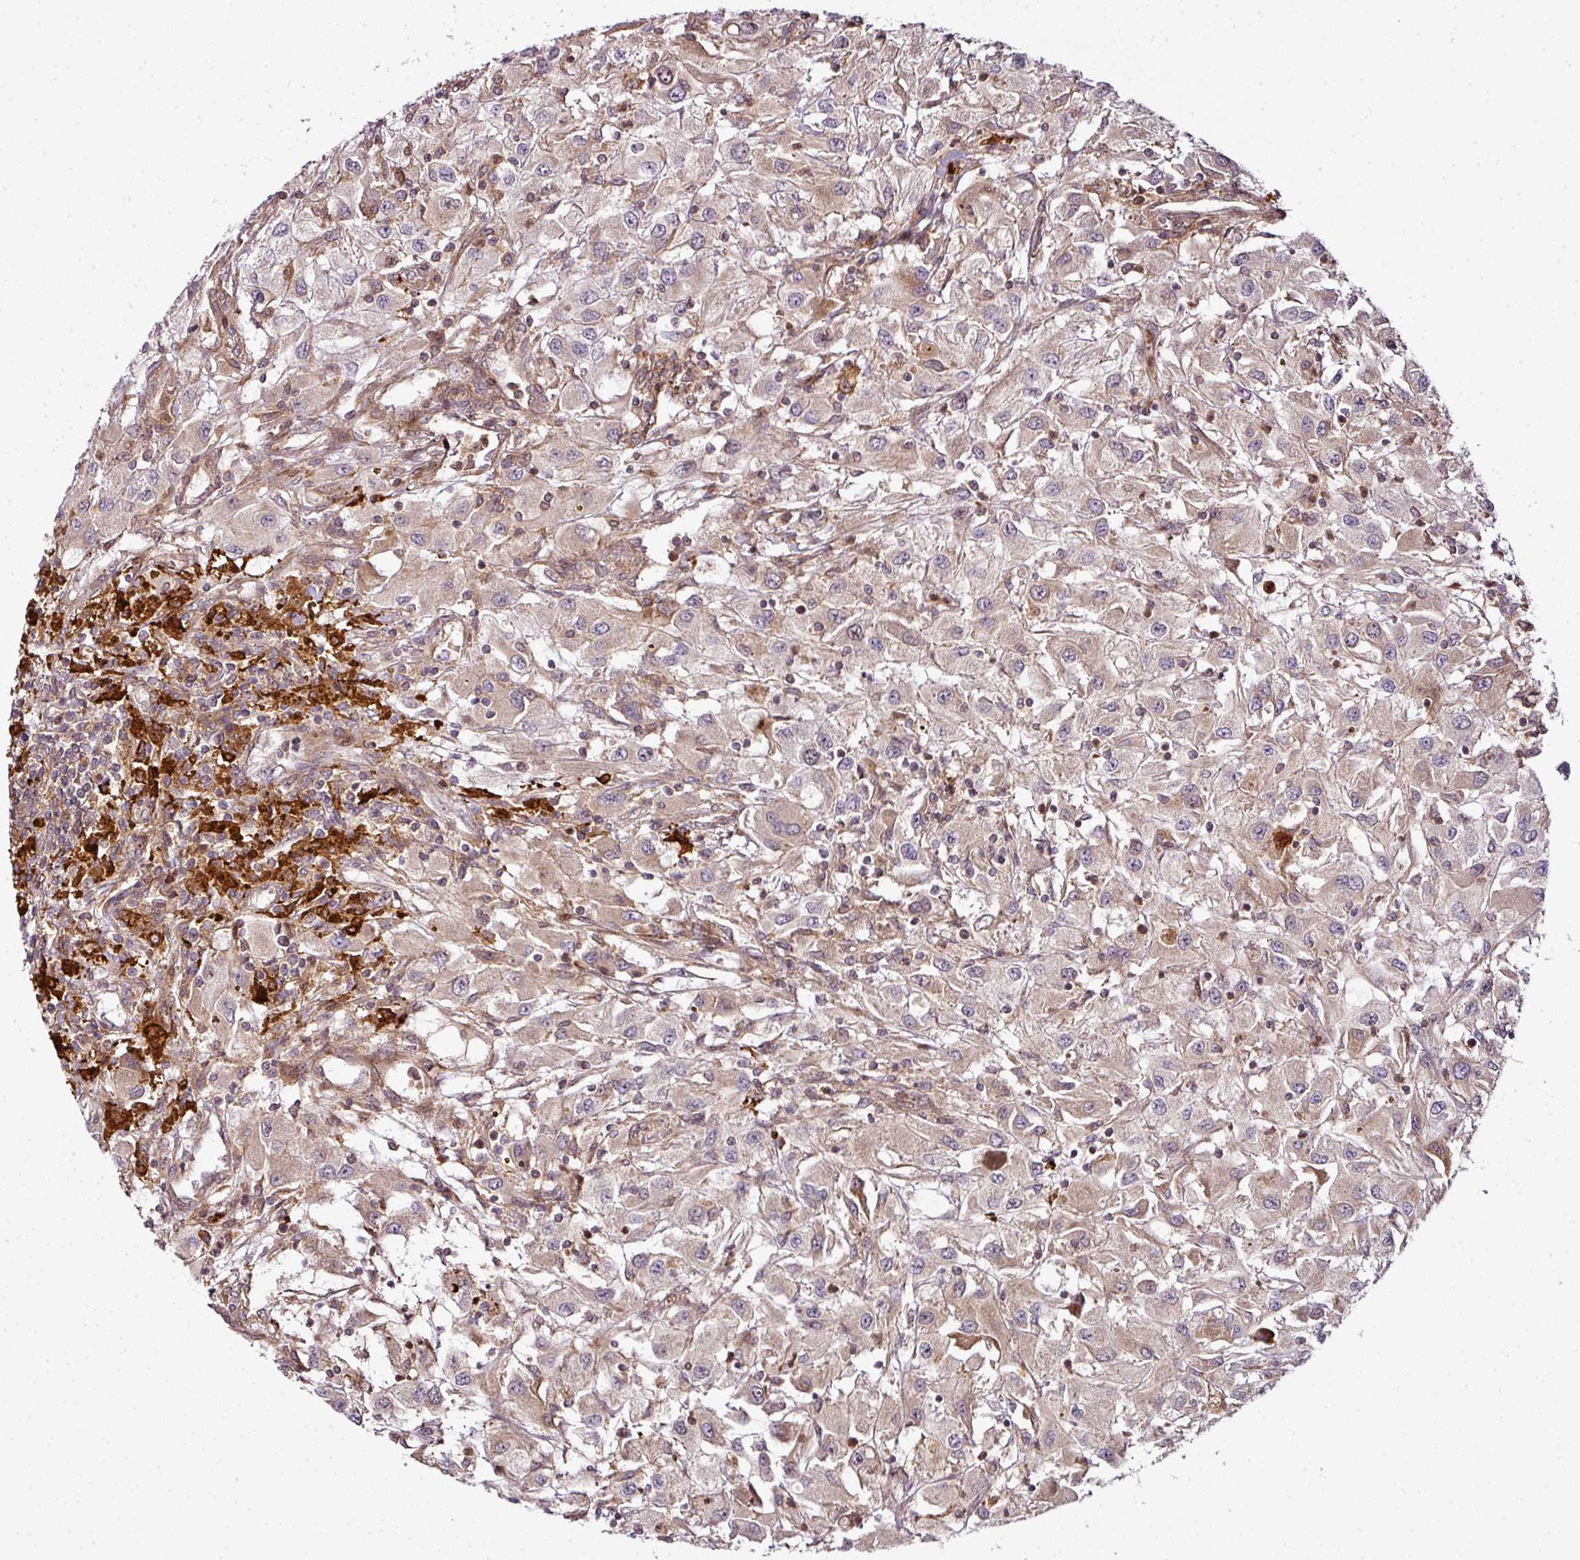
{"staining": {"intensity": "moderate", "quantity": "<25%", "location": "cytoplasmic/membranous"}, "tissue": "renal cancer", "cell_type": "Tumor cells", "image_type": "cancer", "snomed": [{"axis": "morphology", "description": "Adenocarcinoma, NOS"}, {"axis": "topography", "description": "Kidney"}], "caption": "Tumor cells display low levels of moderate cytoplasmic/membranous expression in approximately <25% of cells in renal cancer.", "gene": "ATAT1", "patient": {"sex": "female", "age": 67}}